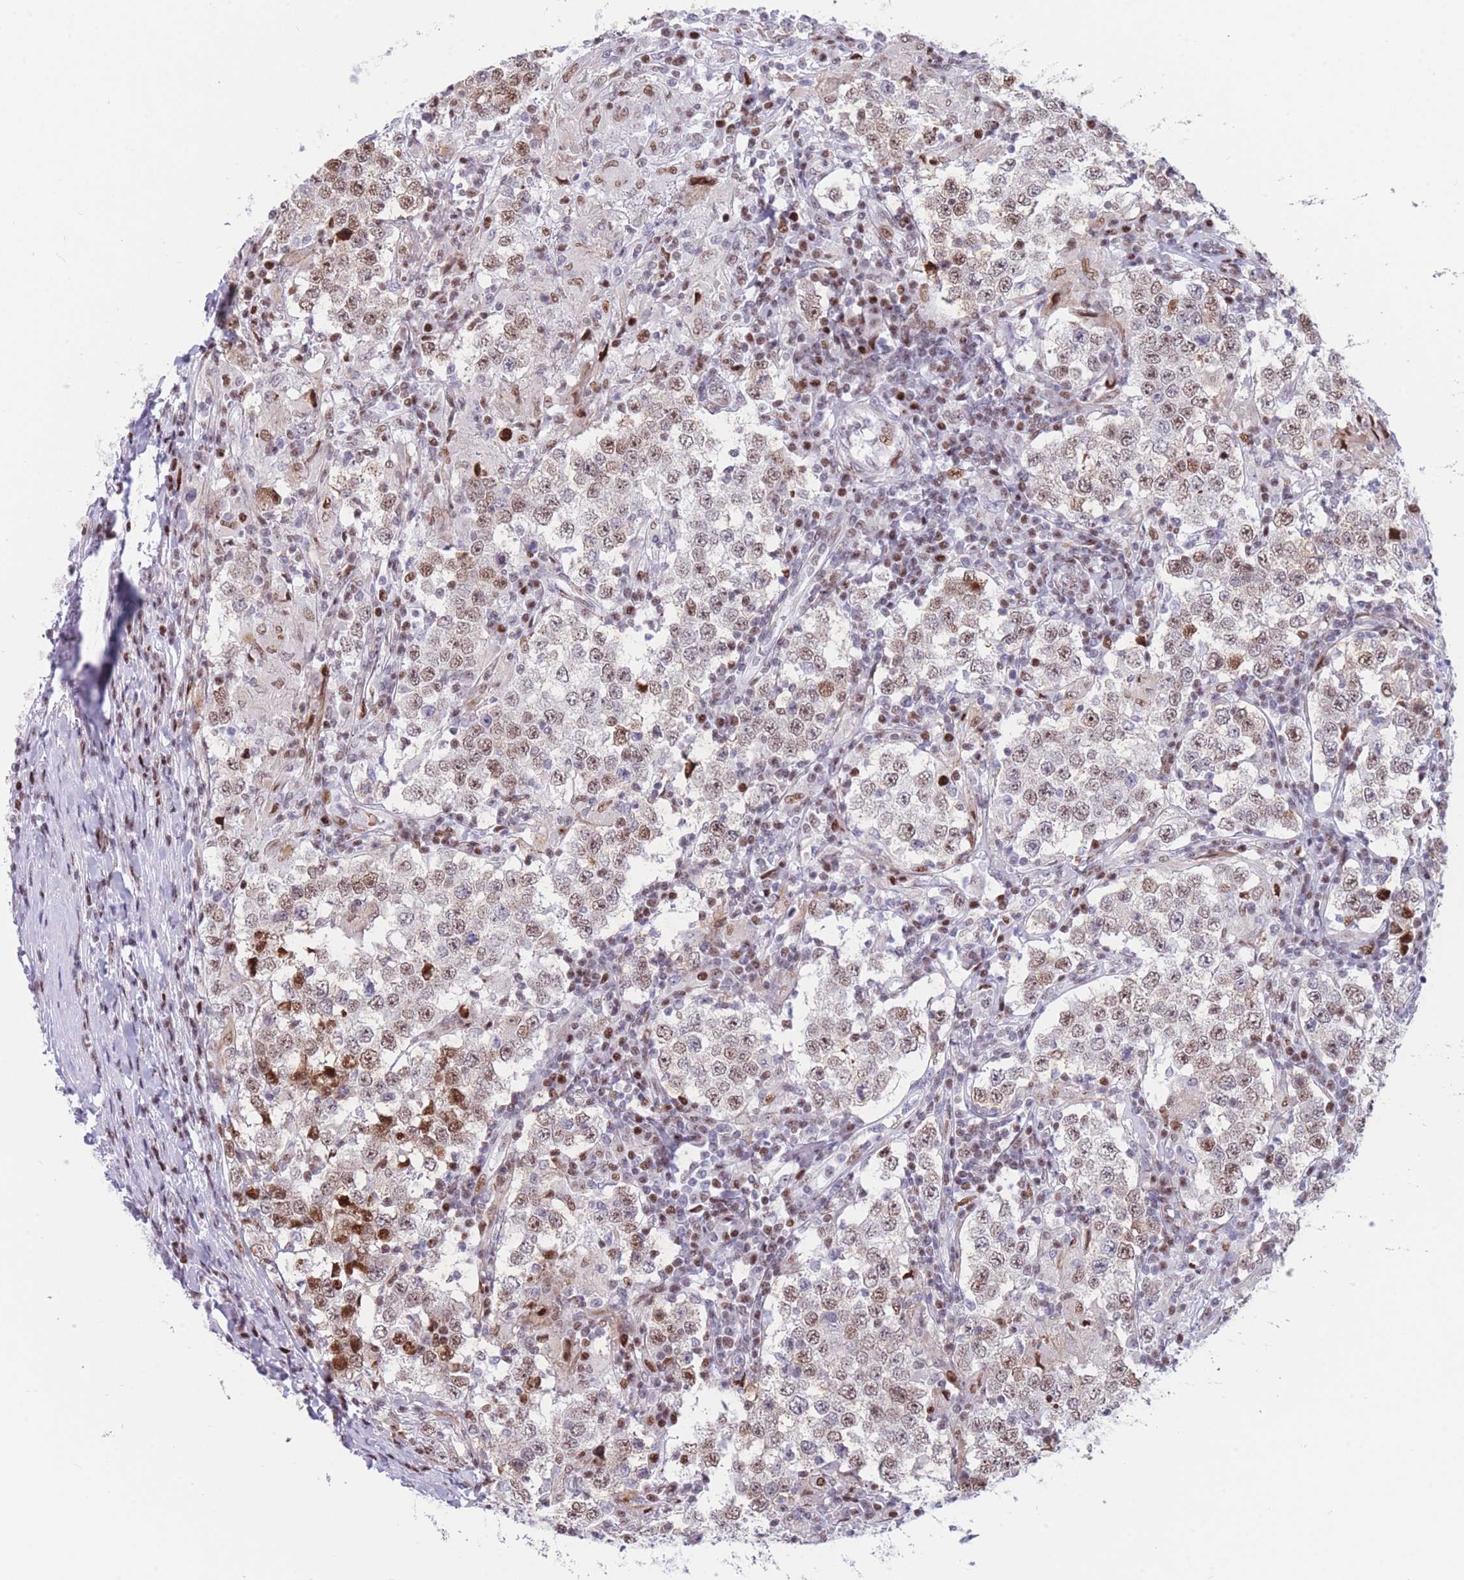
{"staining": {"intensity": "strong", "quantity": "<25%", "location": "nuclear"}, "tissue": "testis cancer", "cell_type": "Tumor cells", "image_type": "cancer", "snomed": [{"axis": "morphology", "description": "Seminoma, NOS"}, {"axis": "morphology", "description": "Carcinoma, Embryonal, NOS"}, {"axis": "topography", "description": "Testis"}], "caption": "Immunohistochemistry (DAB) staining of human testis cancer reveals strong nuclear protein expression in about <25% of tumor cells. (brown staining indicates protein expression, while blue staining denotes nuclei).", "gene": "DNAJC3", "patient": {"sex": "male", "age": 41}}